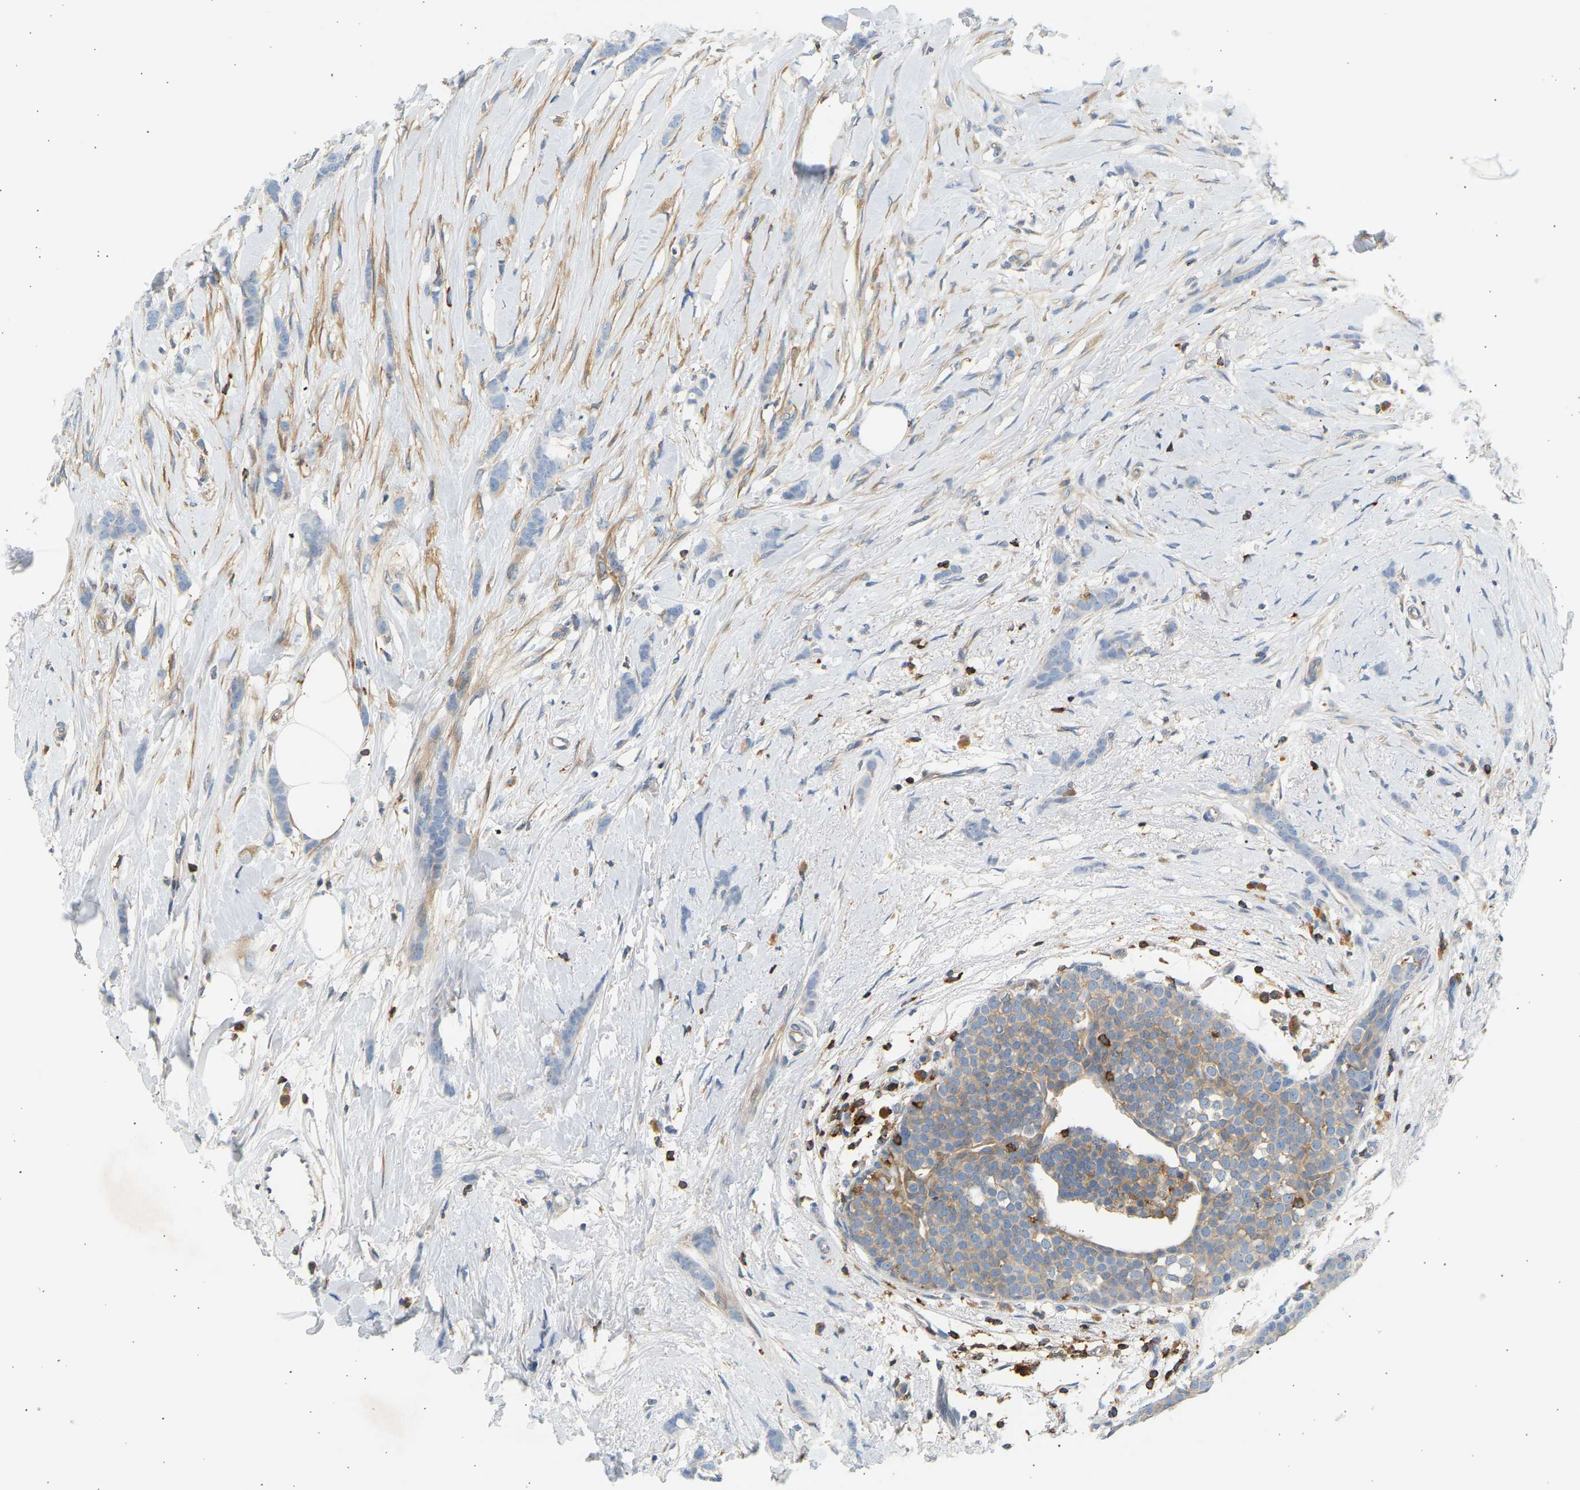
{"staining": {"intensity": "negative", "quantity": "none", "location": "none"}, "tissue": "breast cancer", "cell_type": "Tumor cells", "image_type": "cancer", "snomed": [{"axis": "morphology", "description": "Lobular carcinoma, in situ"}, {"axis": "morphology", "description": "Lobular carcinoma"}, {"axis": "topography", "description": "Breast"}], "caption": "Image shows no protein expression in tumor cells of breast cancer (lobular carcinoma) tissue.", "gene": "FNBP1", "patient": {"sex": "female", "age": 41}}